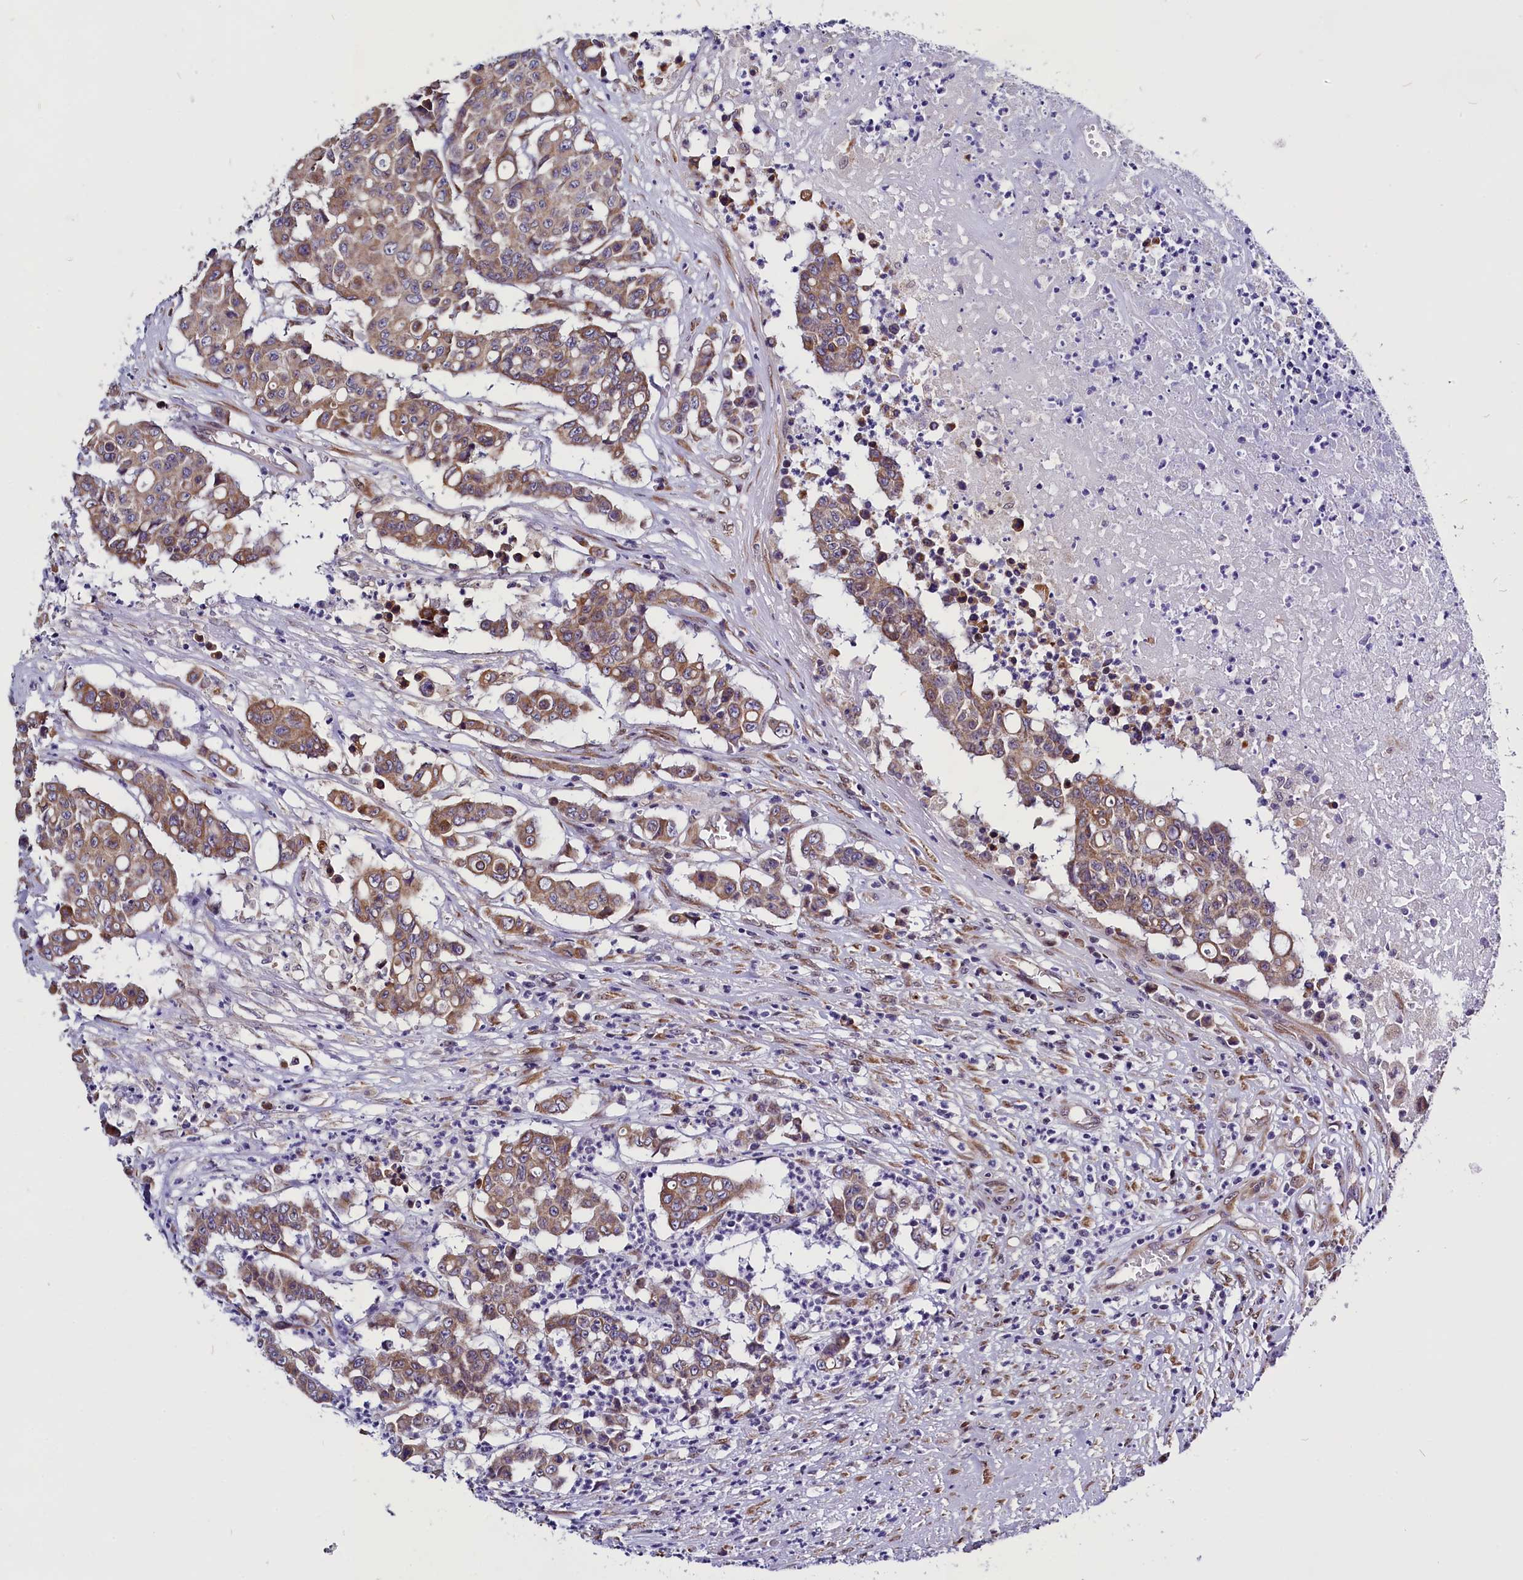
{"staining": {"intensity": "weak", "quantity": ">75%", "location": "cytoplasmic/membranous"}, "tissue": "colorectal cancer", "cell_type": "Tumor cells", "image_type": "cancer", "snomed": [{"axis": "morphology", "description": "Adenocarcinoma, NOS"}, {"axis": "topography", "description": "Colon"}], "caption": "The immunohistochemical stain shows weak cytoplasmic/membranous expression in tumor cells of colorectal adenocarcinoma tissue.", "gene": "UACA", "patient": {"sex": "male", "age": 51}}